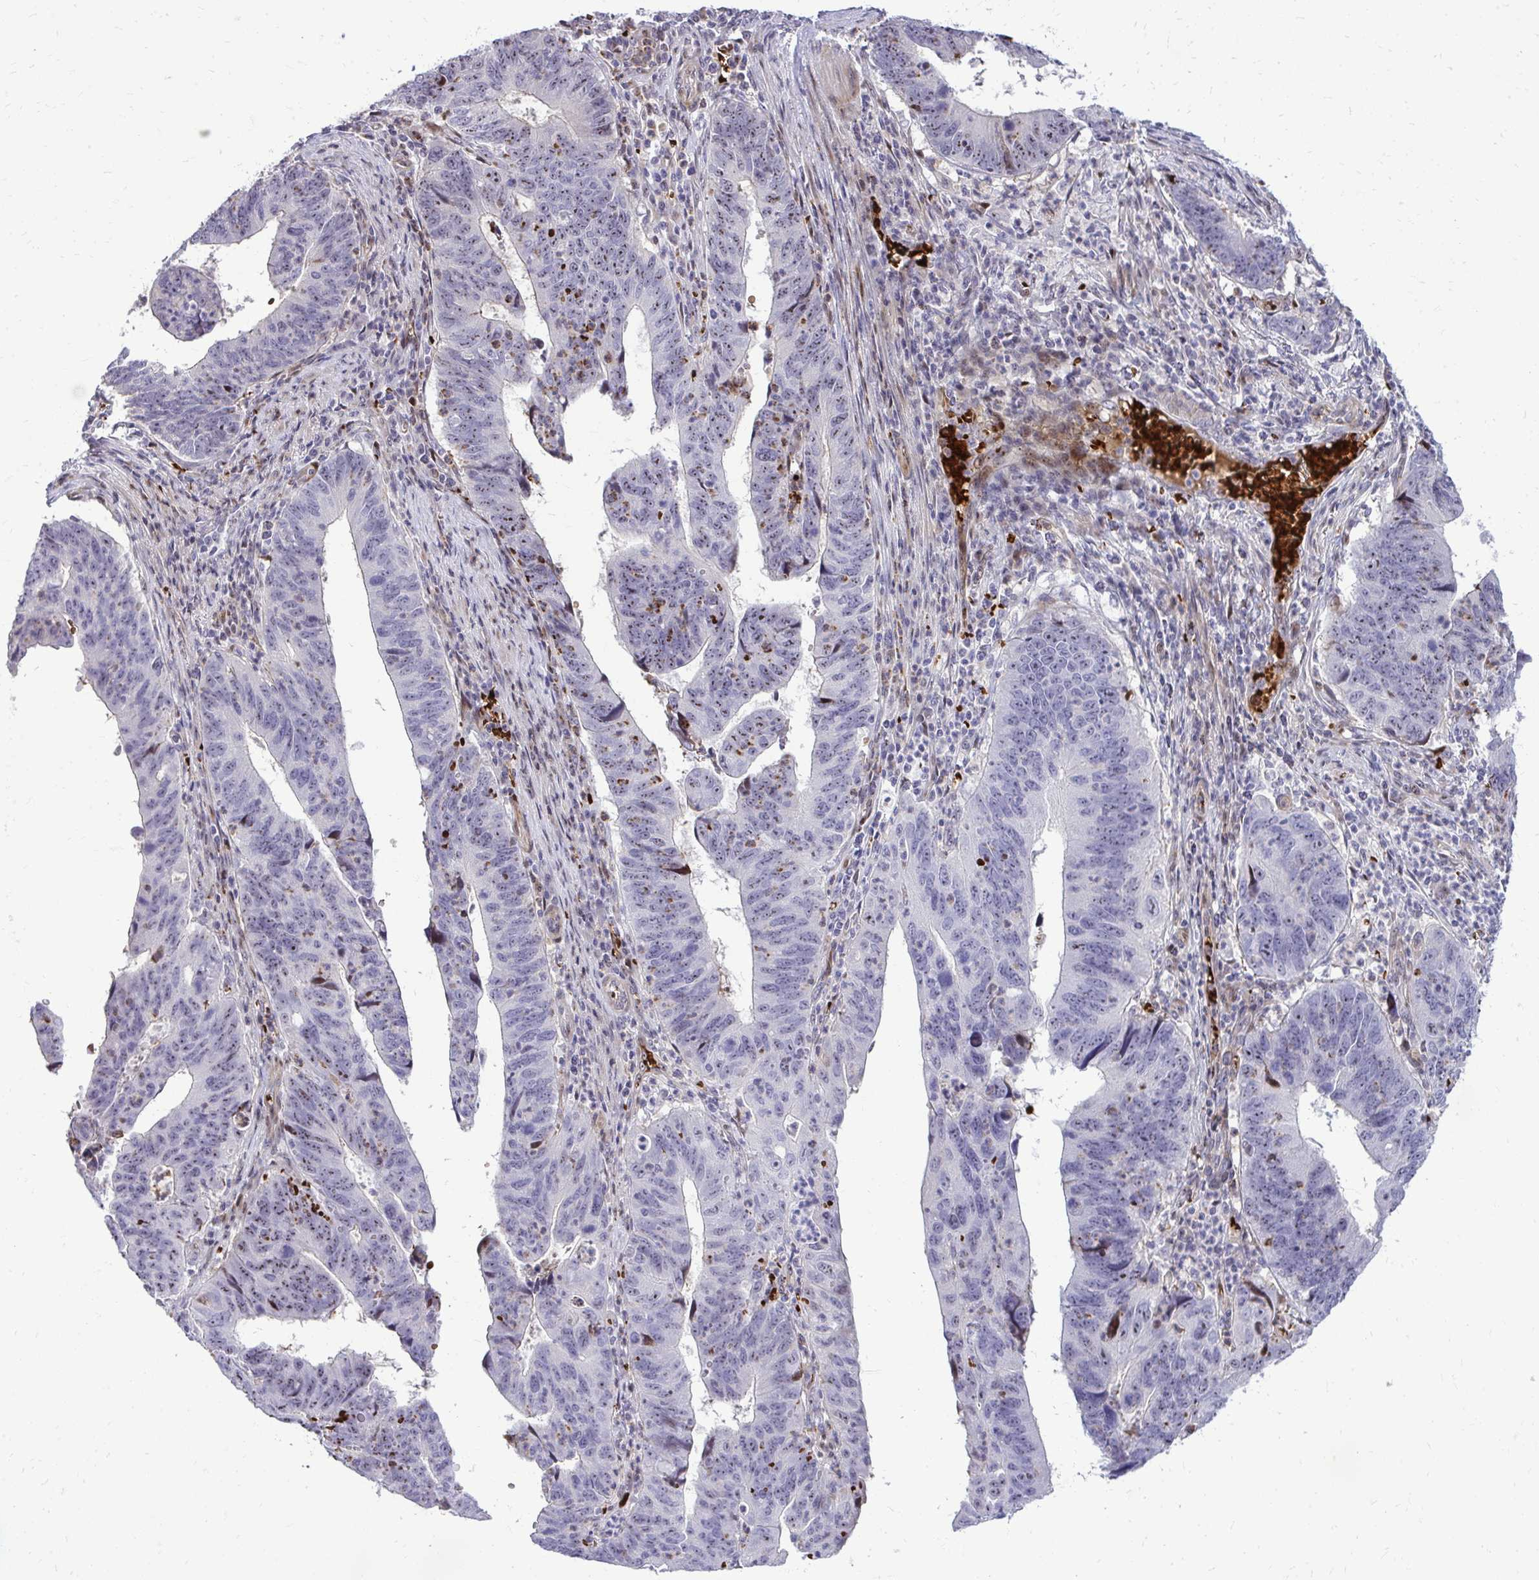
{"staining": {"intensity": "strong", "quantity": "25%-75%", "location": "nuclear"}, "tissue": "stomach cancer", "cell_type": "Tumor cells", "image_type": "cancer", "snomed": [{"axis": "morphology", "description": "Adenocarcinoma, NOS"}, {"axis": "topography", "description": "Stomach"}], "caption": "The image shows staining of adenocarcinoma (stomach), revealing strong nuclear protein positivity (brown color) within tumor cells.", "gene": "DLX4", "patient": {"sex": "male", "age": 59}}